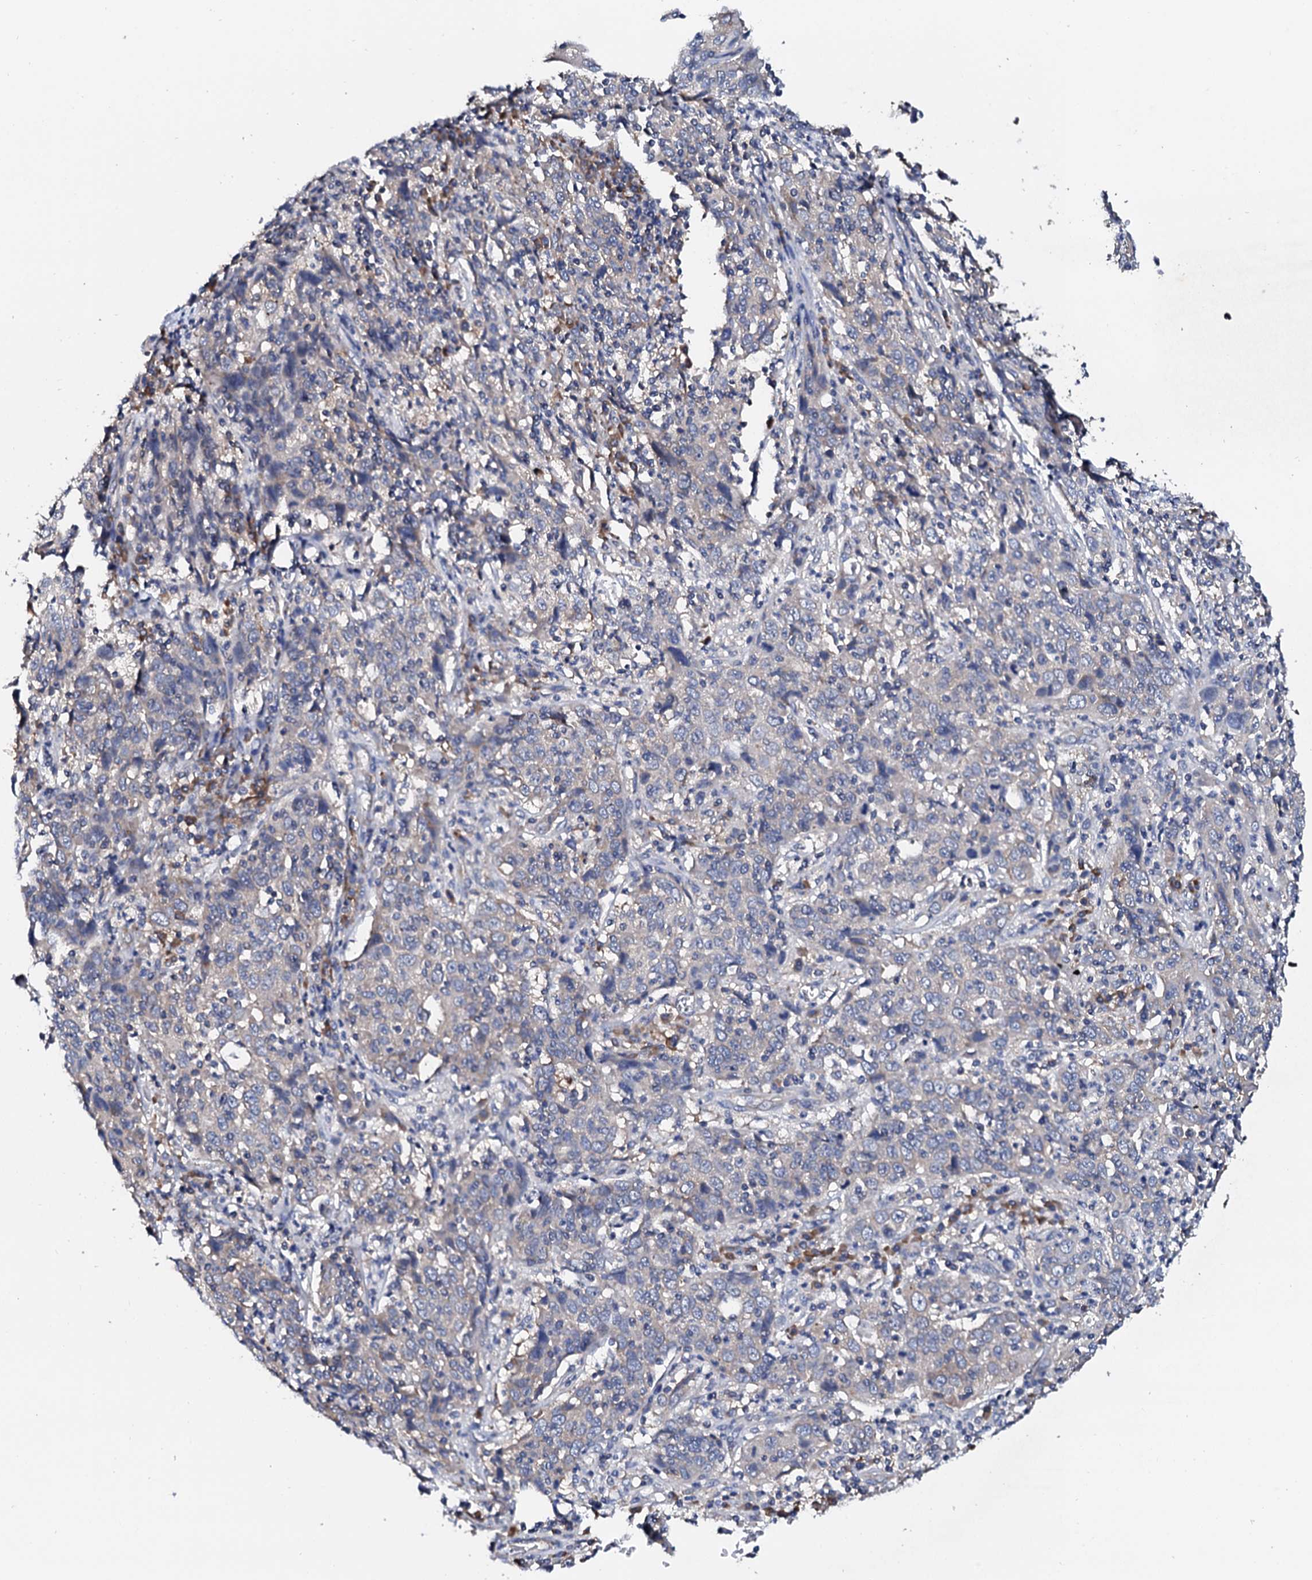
{"staining": {"intensity": "negative", "quantity": "none", "location": "none"}, "tissue": "cervical cancer", "cell_type": "Tumor cells", "image_type": "cancer", "snomed": [{"axis": "morphology", "description": "Squamous cell carcinoma, NOS"}, {"axis": "topography", "description": "Cervix"}], "caption": "Tumor cells show no significant protein expression in squamous cell carcinoma (cervical). (DAB (3,3'-diaminobenzidine) immunohistochemistry visualized using brightfield microscopy, high magnification).", "gene": "NUP58", "patient": {"sex": "female", "age": 46}}